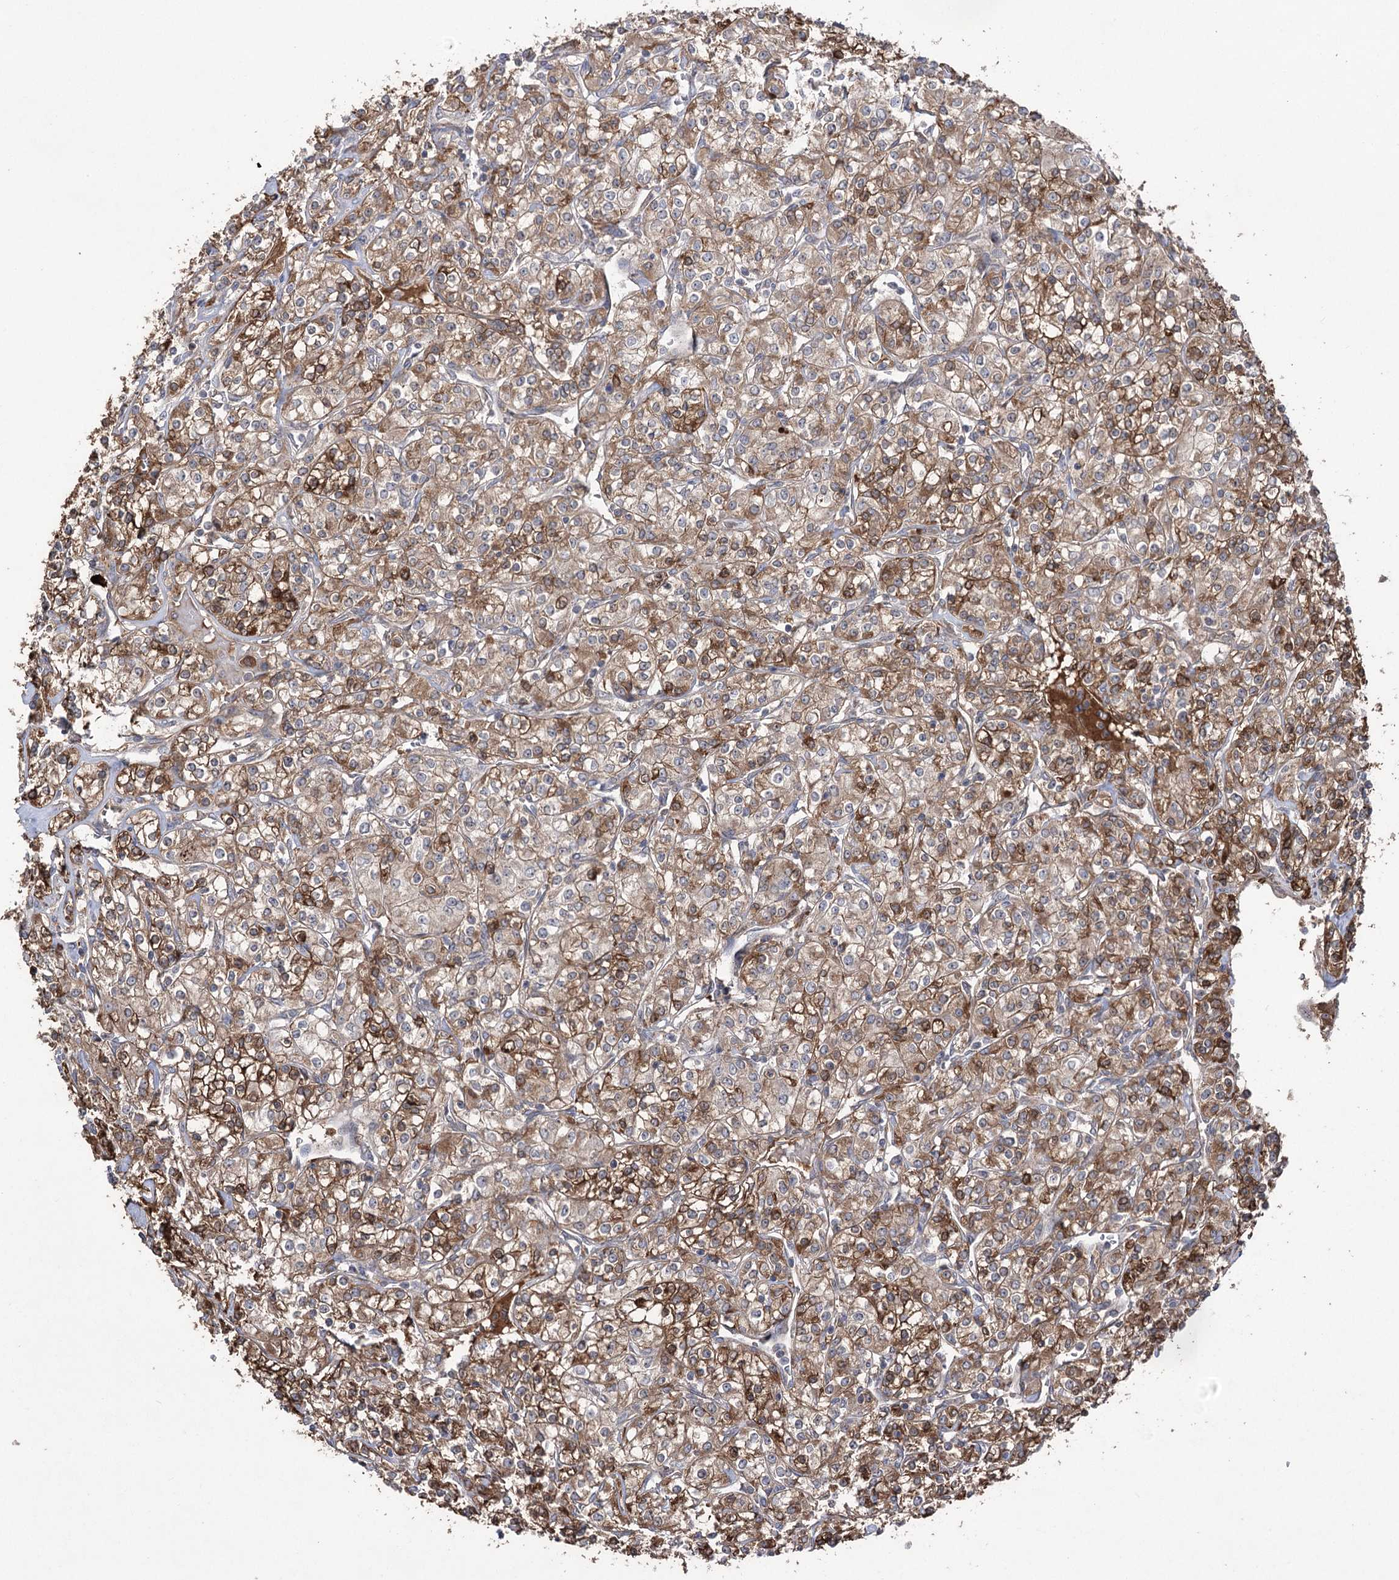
{"staining": {"intensity": "moderate", "quantity": ">75%", "location": "cytoplasmic/membranous"}, "tissue": "renal cancer", "cell_type": "Tumor cells", "image_type": "cancer", "snomed": [{"axis": "morphology", "description": "Adenocarcinoma, NOS"}, {"axis": "topography", "description": "Kidney"}], "caption": "Renal cancer was stained to show a protein in brown. There is medium levels of moderate cytoplasmic/membranous expression in about >75% of tumor cells. Nuclei are stained in blue.", "gene": "OTUD1", "patient": {"sex": "male", "age": 77}}